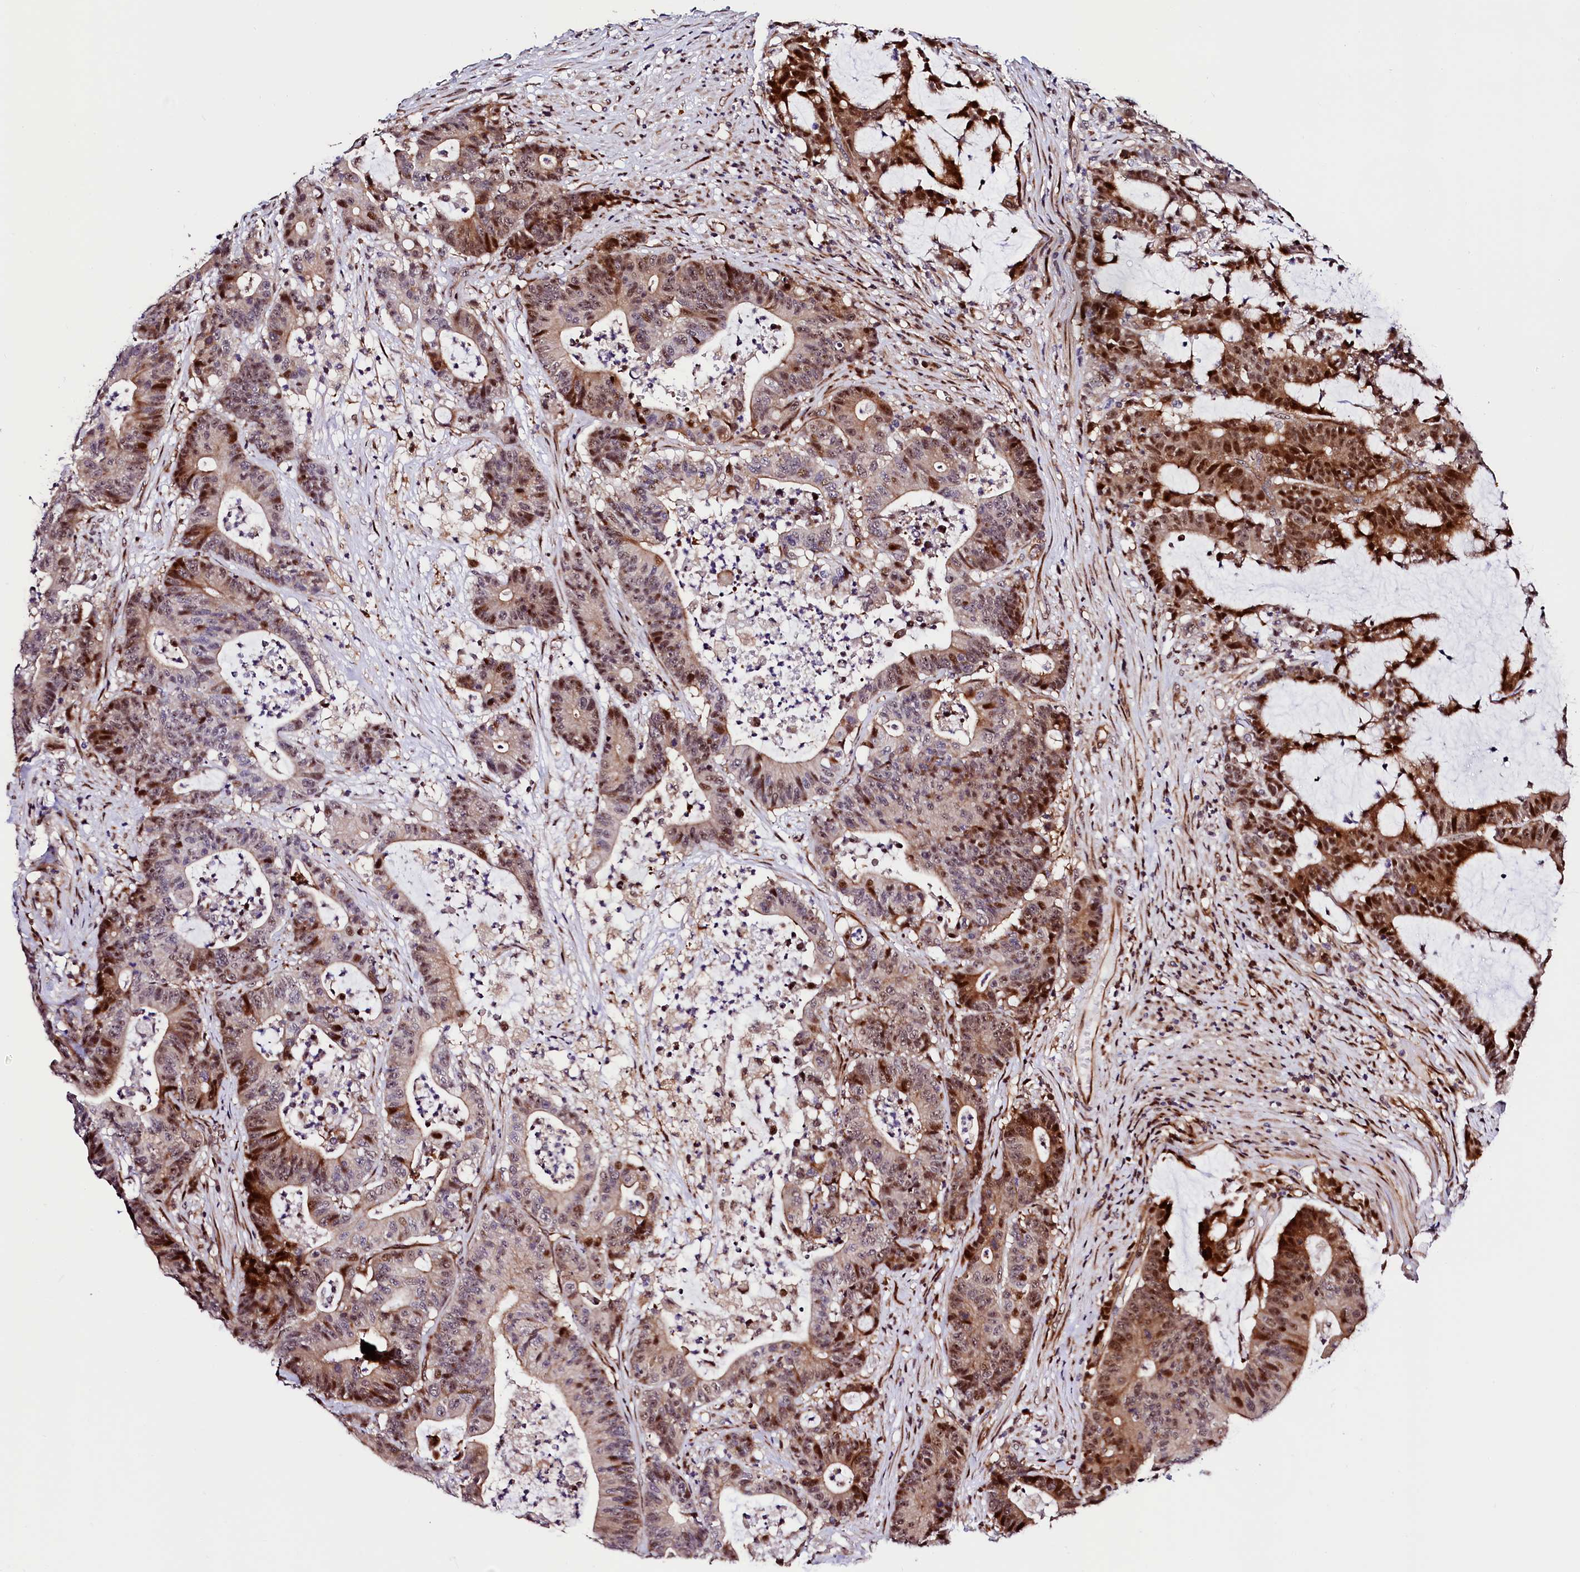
{"staining": {"intensity": "strong", "quantity": "<25%", "location": "cytoplasmic/membranous,nuclear"}, "tissue": "colorectal cancer", "cell_type": "Tumor cells", "image_type": "cancer", "snomed": [{"axis": "morphology", "description": "Adenocarcinoma, NOS"}, {"axis": "topography", "description": "Colon"}], "caption": "Immunohistochemical staining of colorectal adenocarcinoma reveals strong cytoplasmic/membranous and nuclear protein staining in about <25% of tumor cells.", "gene": "TRMT112", "patient": {"sex": "female", "age": 84}}